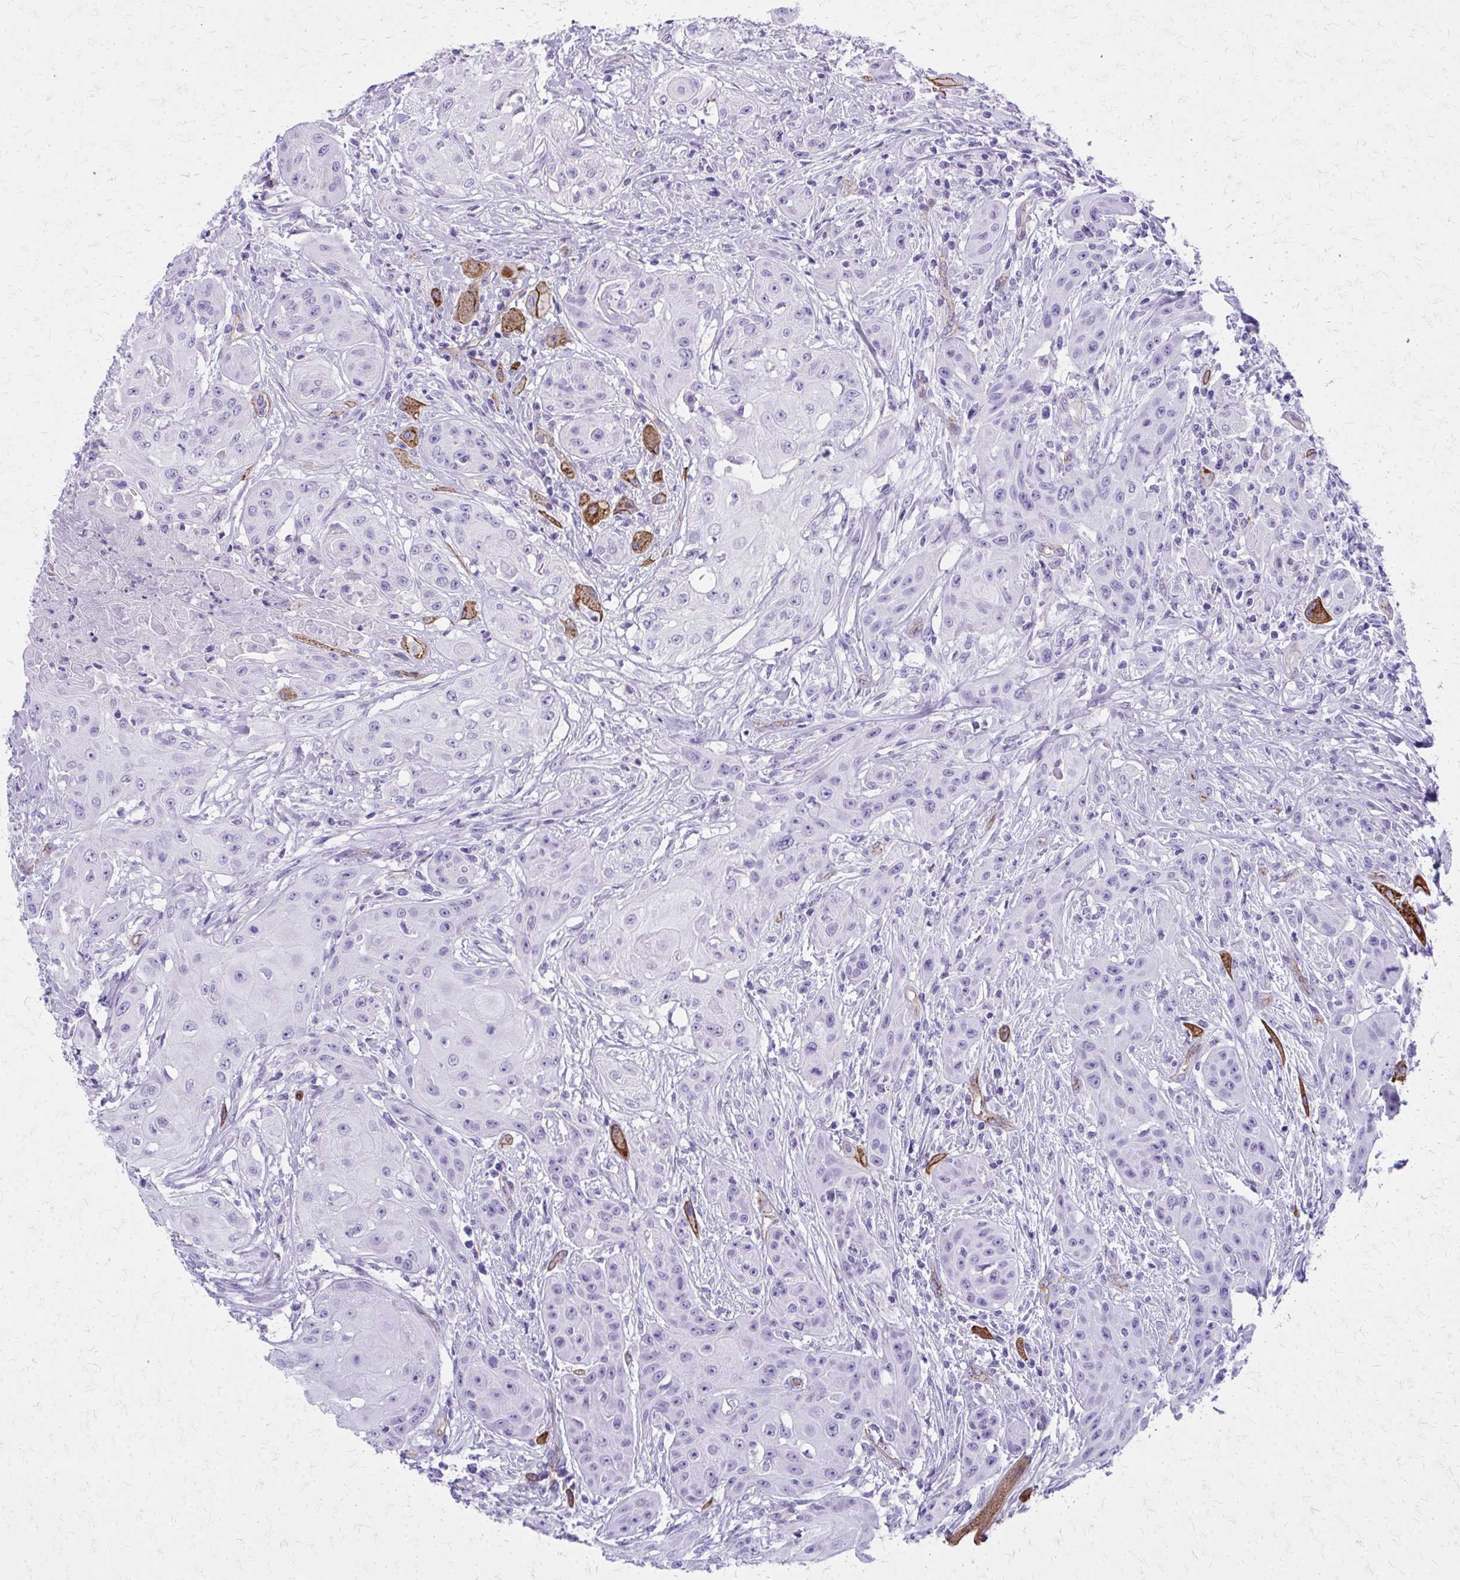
{"staining": {"intensity": "negative", "quantity": "none", "location": "none"}, "tissue": "head and neck cancer", "cell_type": "Tumor cells", "image_type": "cancer", "snomed": [{"axis": "morphology", "description": "Squamous cell carcinoma, NOS"}, {"axis": "topography", "description": "Oral tissue"}, {"axis": "topography", "description": "Head-Neck"}, {"axis": "topography", "description": "Neck, NOS"}], "caption": "Immunohistochemistry (IHC) of head and neck cancer displays no staining in tumor cells. Nuclei are stained in blue.", "gene": "TPSG1", "patient": {"sex": "female", "age": 55}}